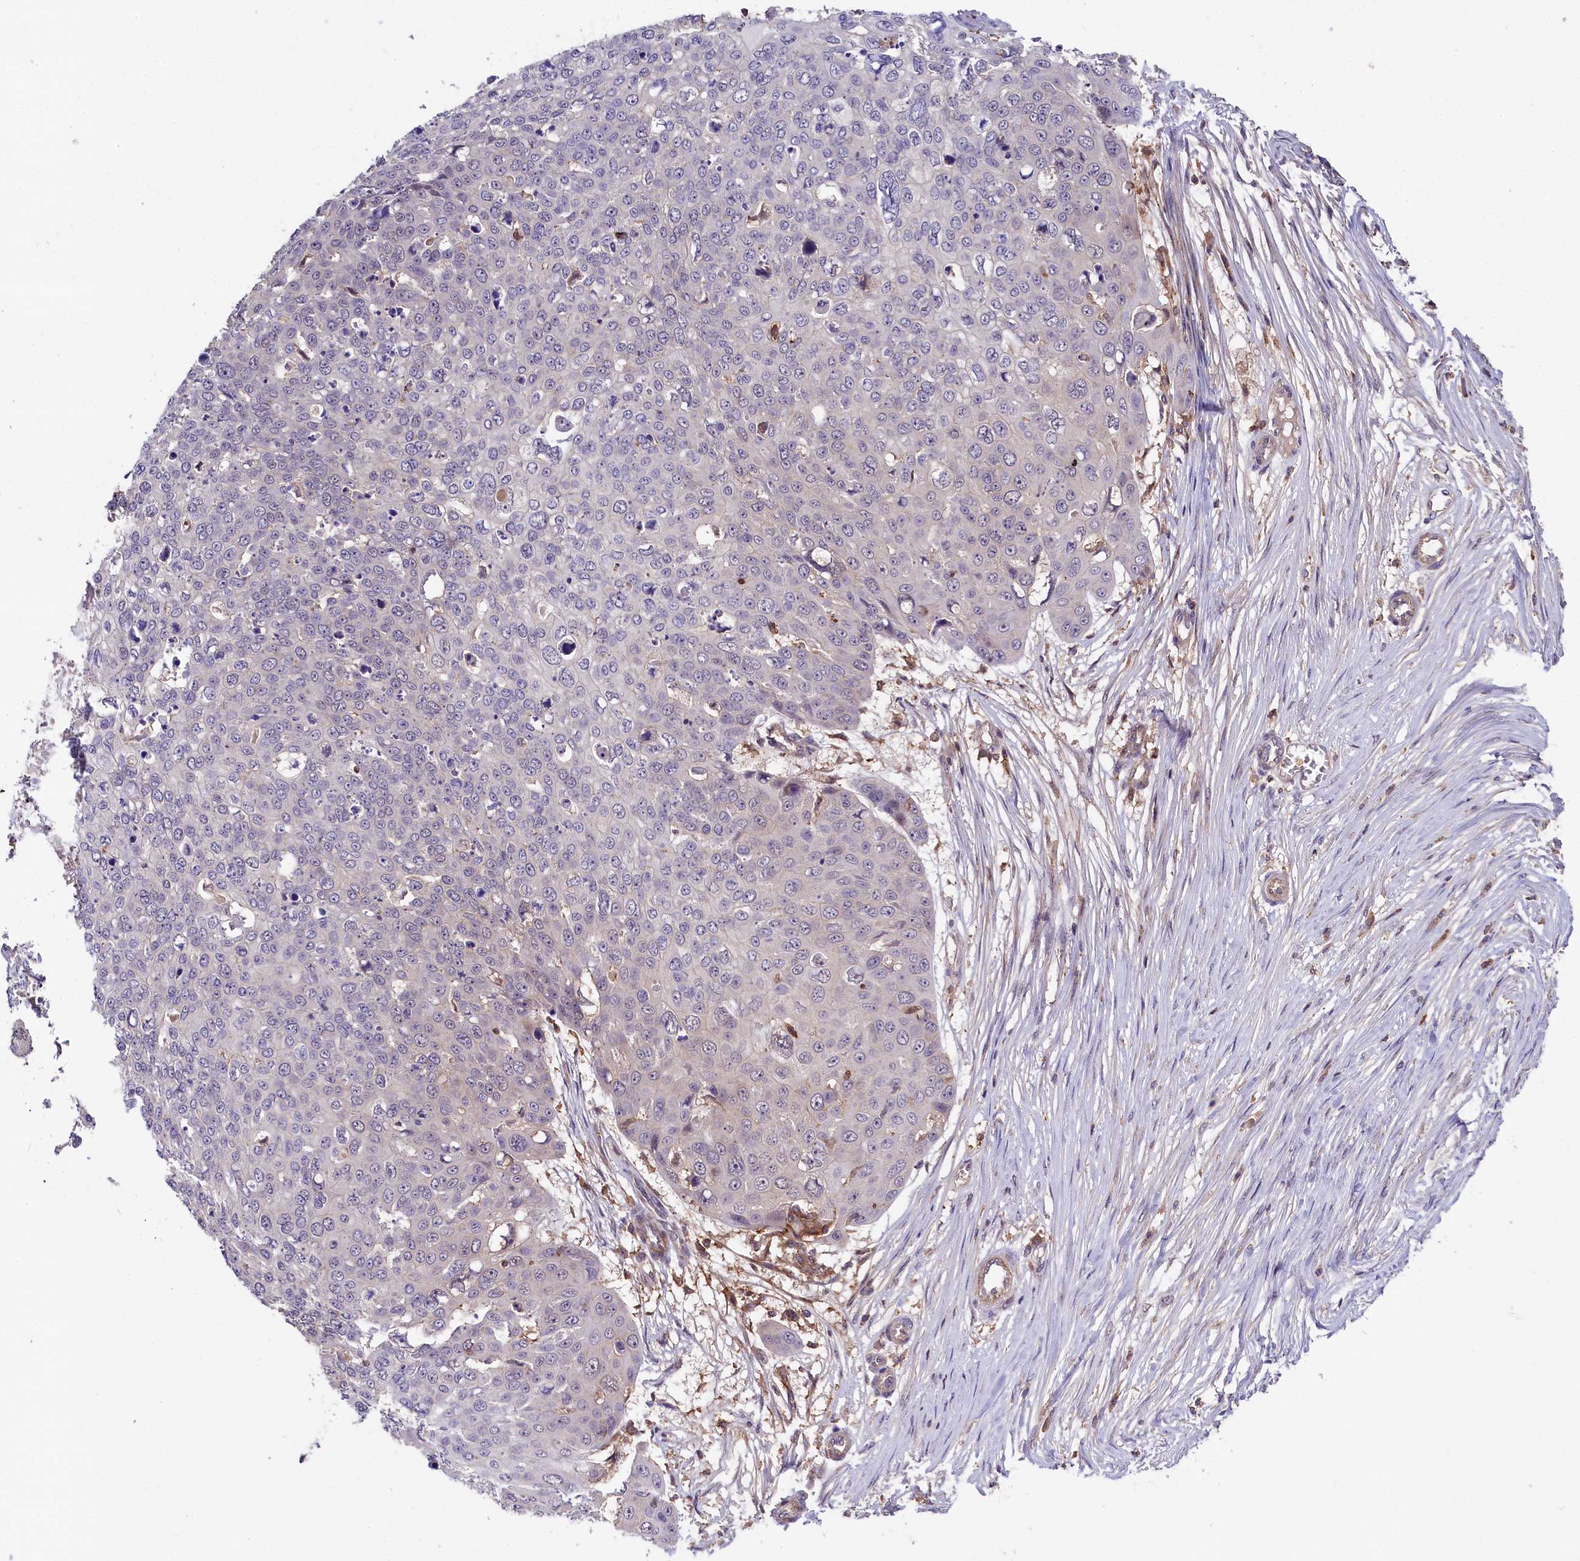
{"staining": {"intensity": "negative", "quantity": "none", "location": "none"}, "tissue": "skin cancer", "cell_type": "Tumor cells", "image_type": "cancer", "snomed": [{"axis": "morphology", "description": "Squamous cell carcinoma, NOS"}, {"axis": "topography", "description": "Skin"}], "caption": "The immunohistochemistry photomicrograph has no significant staining in tumor cells of skin cancer (squamous cell carcinoma) tissue.", "gene": "SKIDA1", "patient": {"sex": "male", "age": 71}}